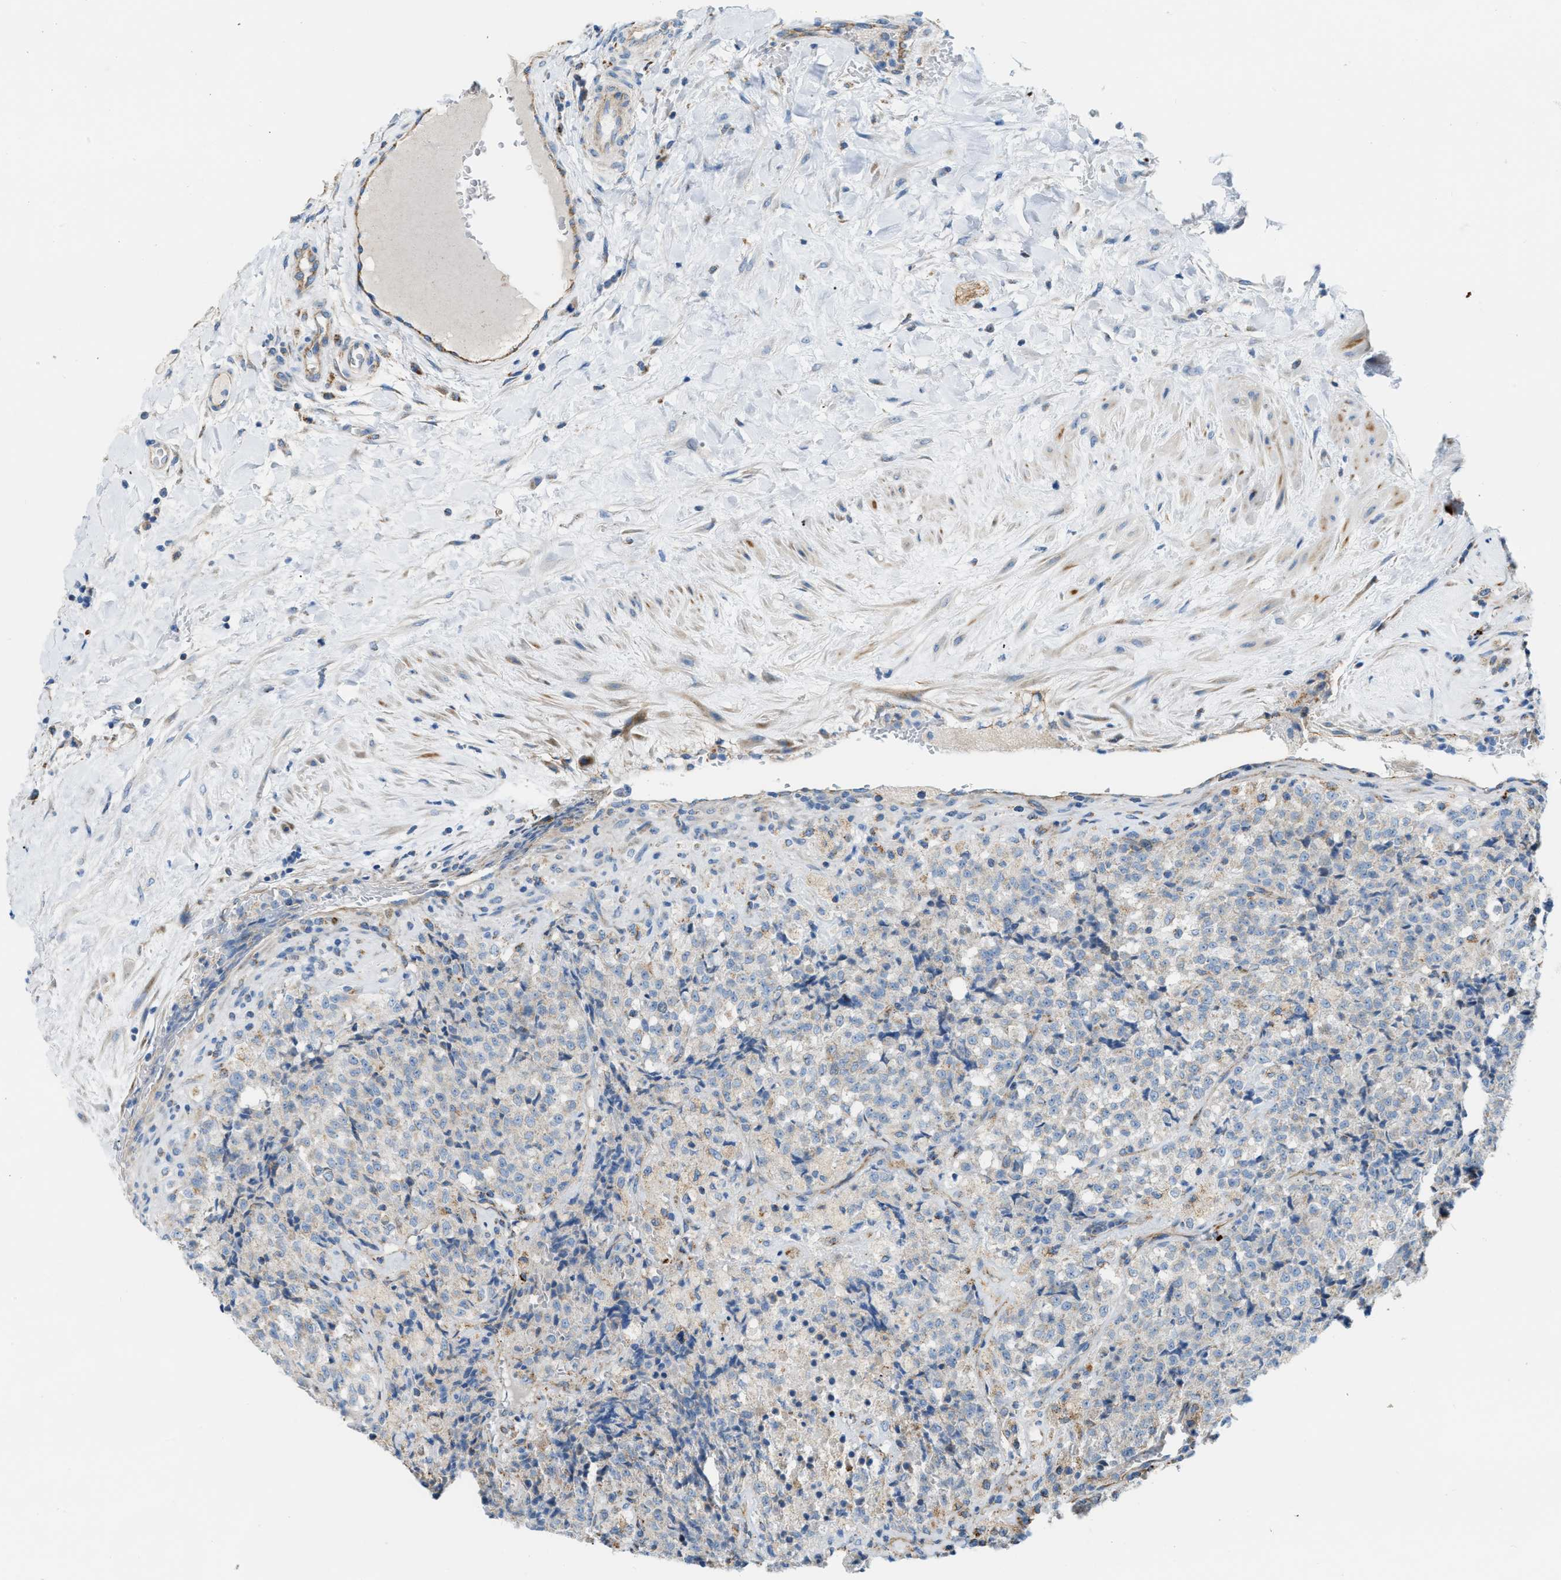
{"staining": {"intensity": "negative", "quantity": "none", "location": "none"}, "tissue": "testis cancer", "cell_type": "Tumor cells", "image_type": "cancer", "snomed": [{"axis": "morphology", "description": "Seminoma, NOS"}, {"axis": "topography", "description": "Testis"}], "caption": "Testis cancer (seminoma) stained for a protein using immunohistochemistry (IHC) shows no staining tumor cells.", "gene": "JADE1", "patient": {"sex": "male", "age": 59}}